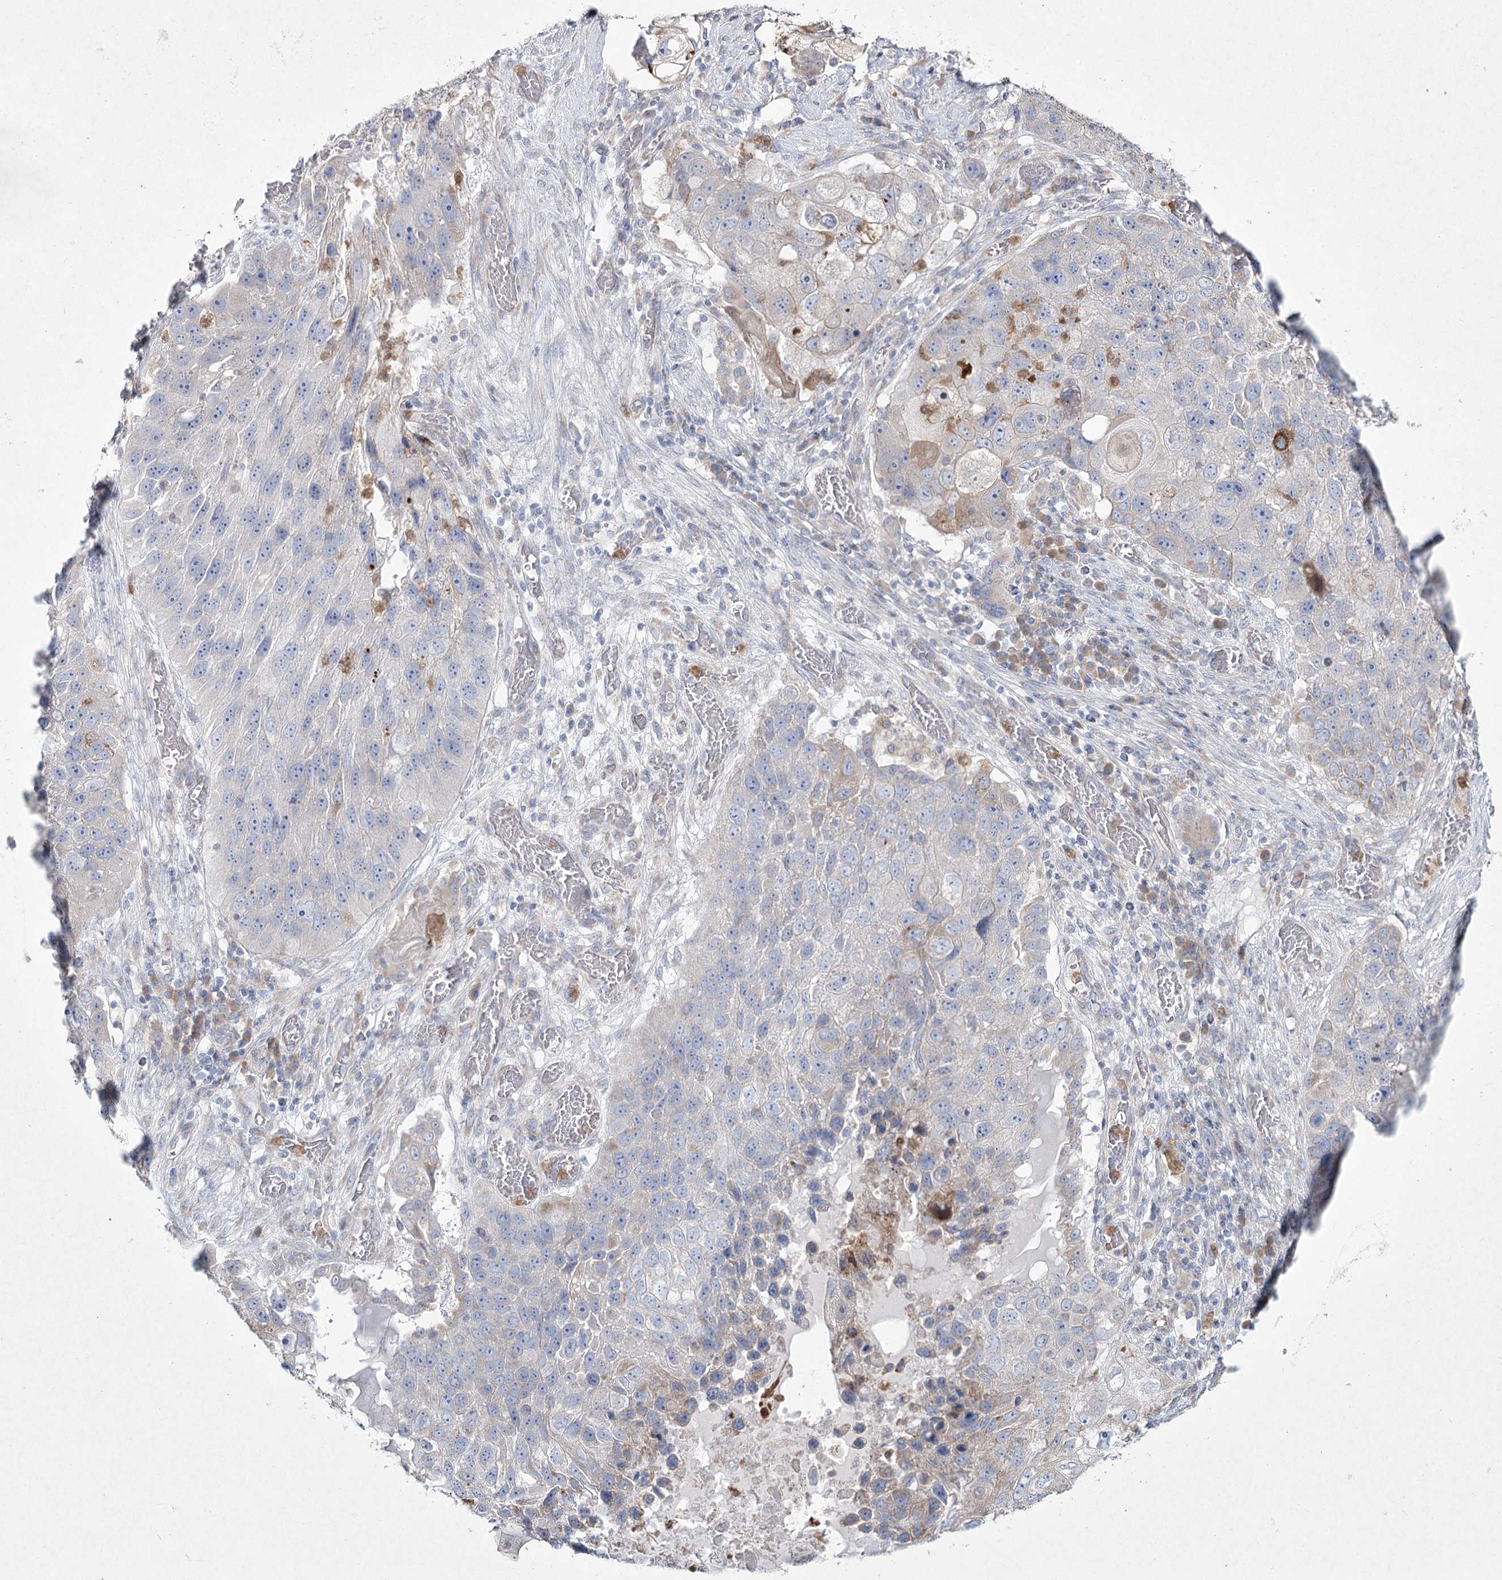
{"staining": {"intensity": "negative", "quantity": "none", "location": "none"}, "tissue": "lung cancer", "cell_type": "Tumor cells", "image_type": "cancer", "snomed": [{"axis": "morphology", "description": "Squamous cell carcinoma, NOS"}, {"axis": "topography", "description": "Lung"}], "caption": "DAB (3,3'-diaminobenzidine) immunohistochemical staining of human squamous cell carcinoma (lung) reveals no significant expression in tumor cells.", "gene": "NIPAL4", "patient": {"sex": "male", "age": 61}}